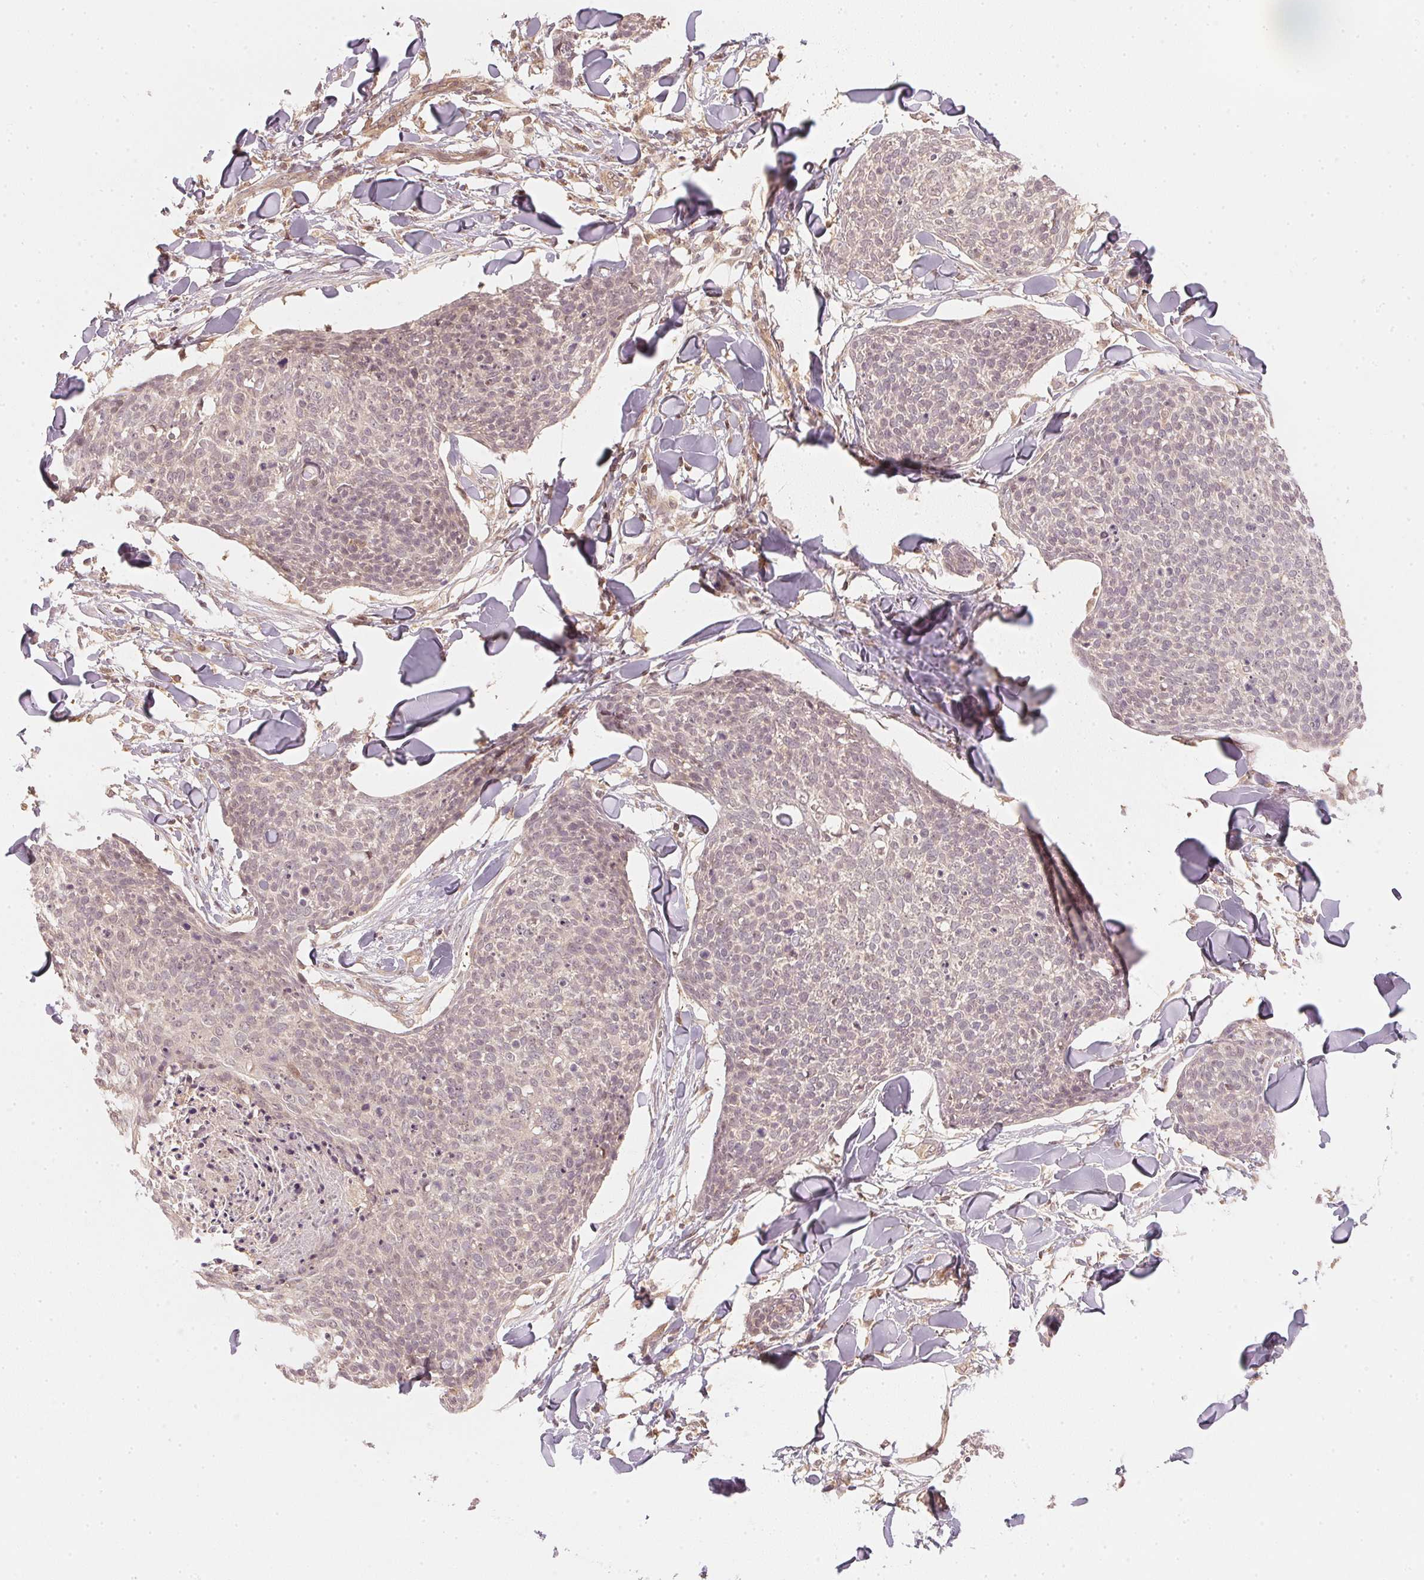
{"staining": {"intensity": "negative", "quantity": "none", "location": "none"}, "tissue": "skin cancer", "cell_type": "Tumor cells", "image_type": "cancer", "snomed": [{"axis": "morphology", "description": "Squamous cell carcinoma, NOS"}, {"axis": "topography", "description": "Skin"}, {"axis": "topography", "description": "Vulva"}], "caption": "Immunohistochemical staining of human skin cancer (squamous cell carcinoma) reveals no significant positivity in tumor cells.", "gene": "UBE2L3", "patient": {"sex": "female", "age": 75}}